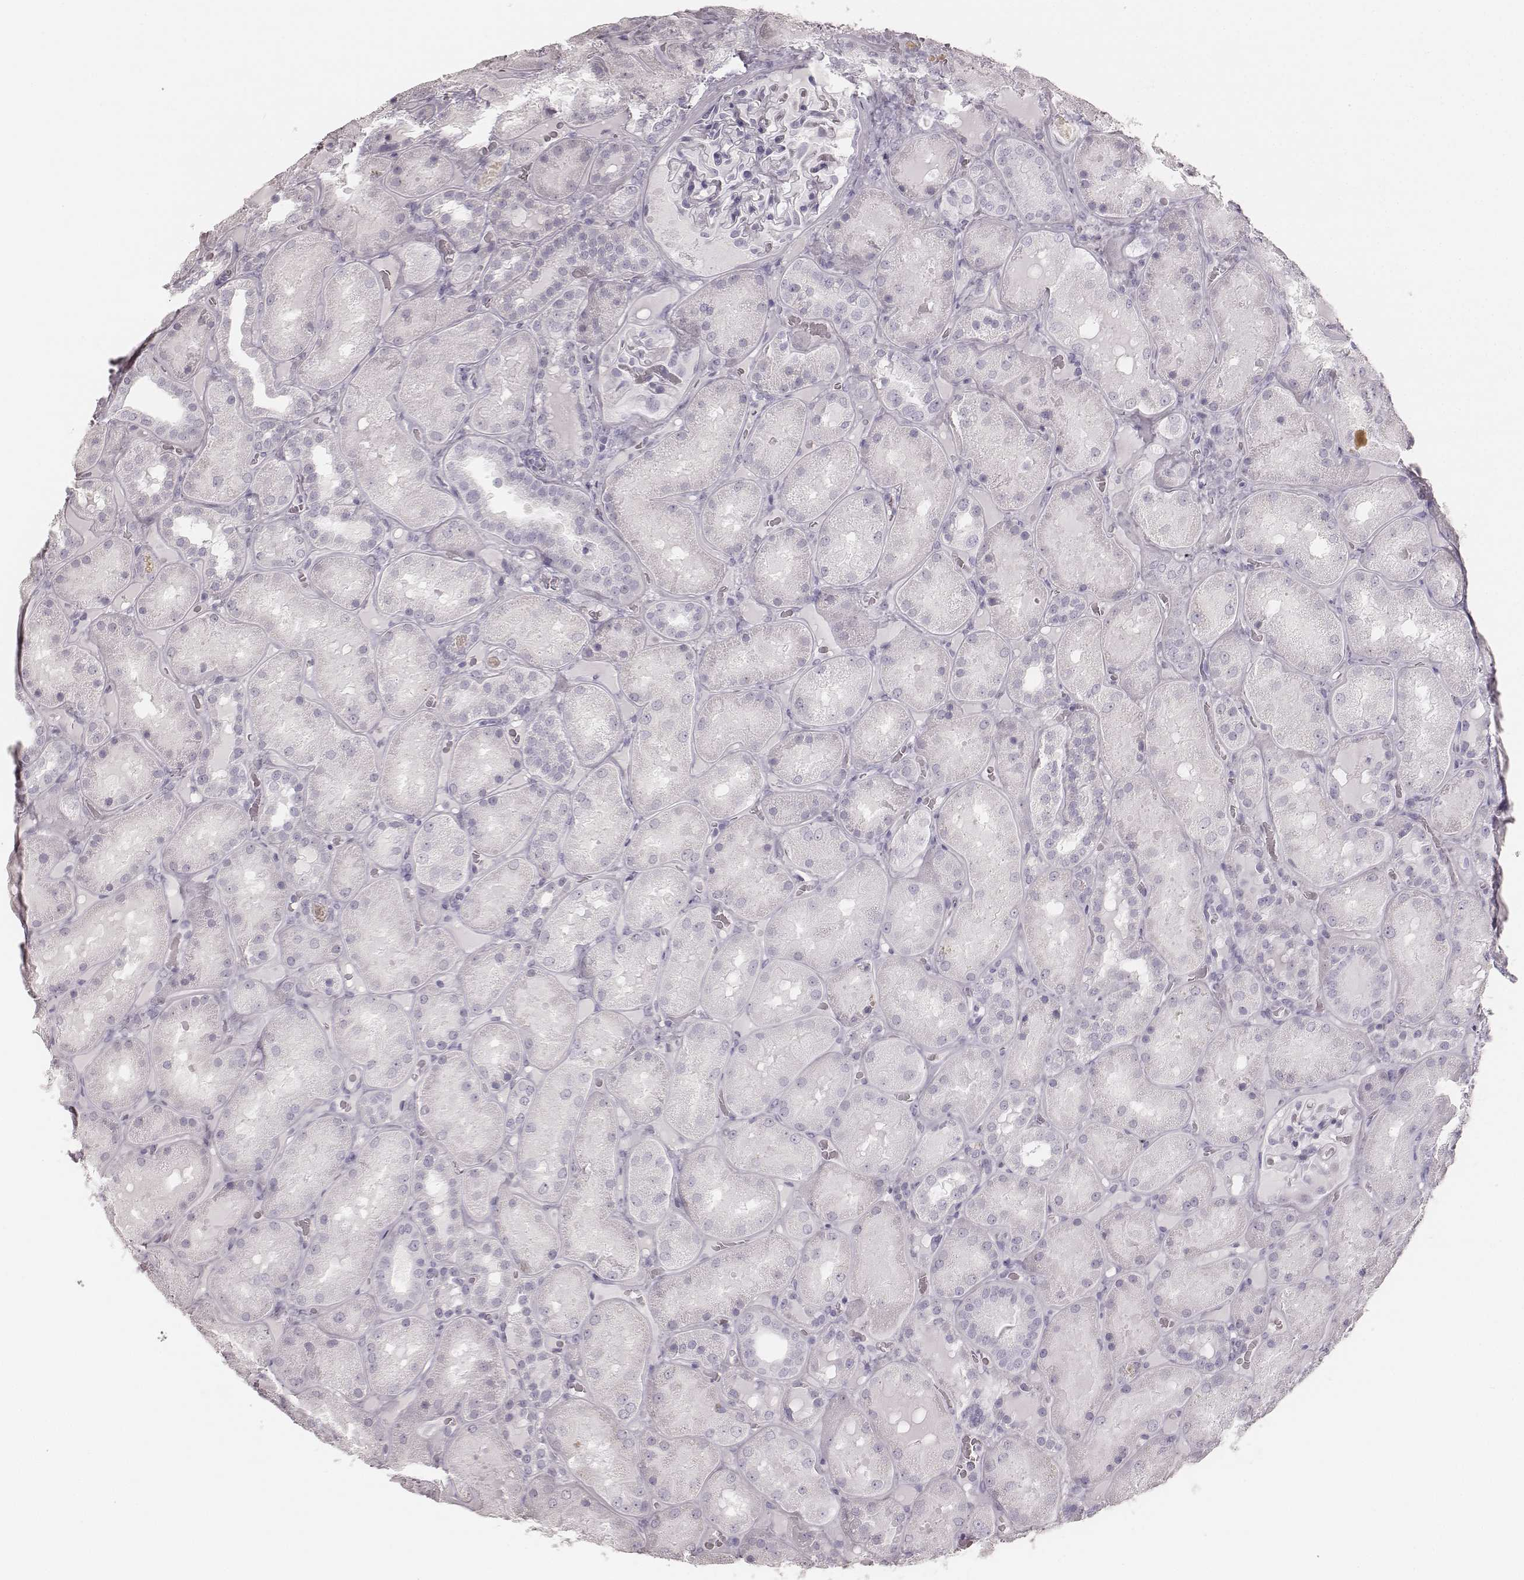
{"staining": {"intensity": "negative", "quantity": "none", "location": "none"}, "tissue": "kidney", "cell_type": "Cells in glomeruli", "image_type": "normal", "snomed": [{"axis": "morphology", "description": "Normal tissue, NOS"}, {"axis": "topography", "description": "Kidney"}], "caption": "There is no significant positivity in cells in glomeruli of kidney.", "gene": "KRT34", "patient": {"sex": "male", "age": 73}}